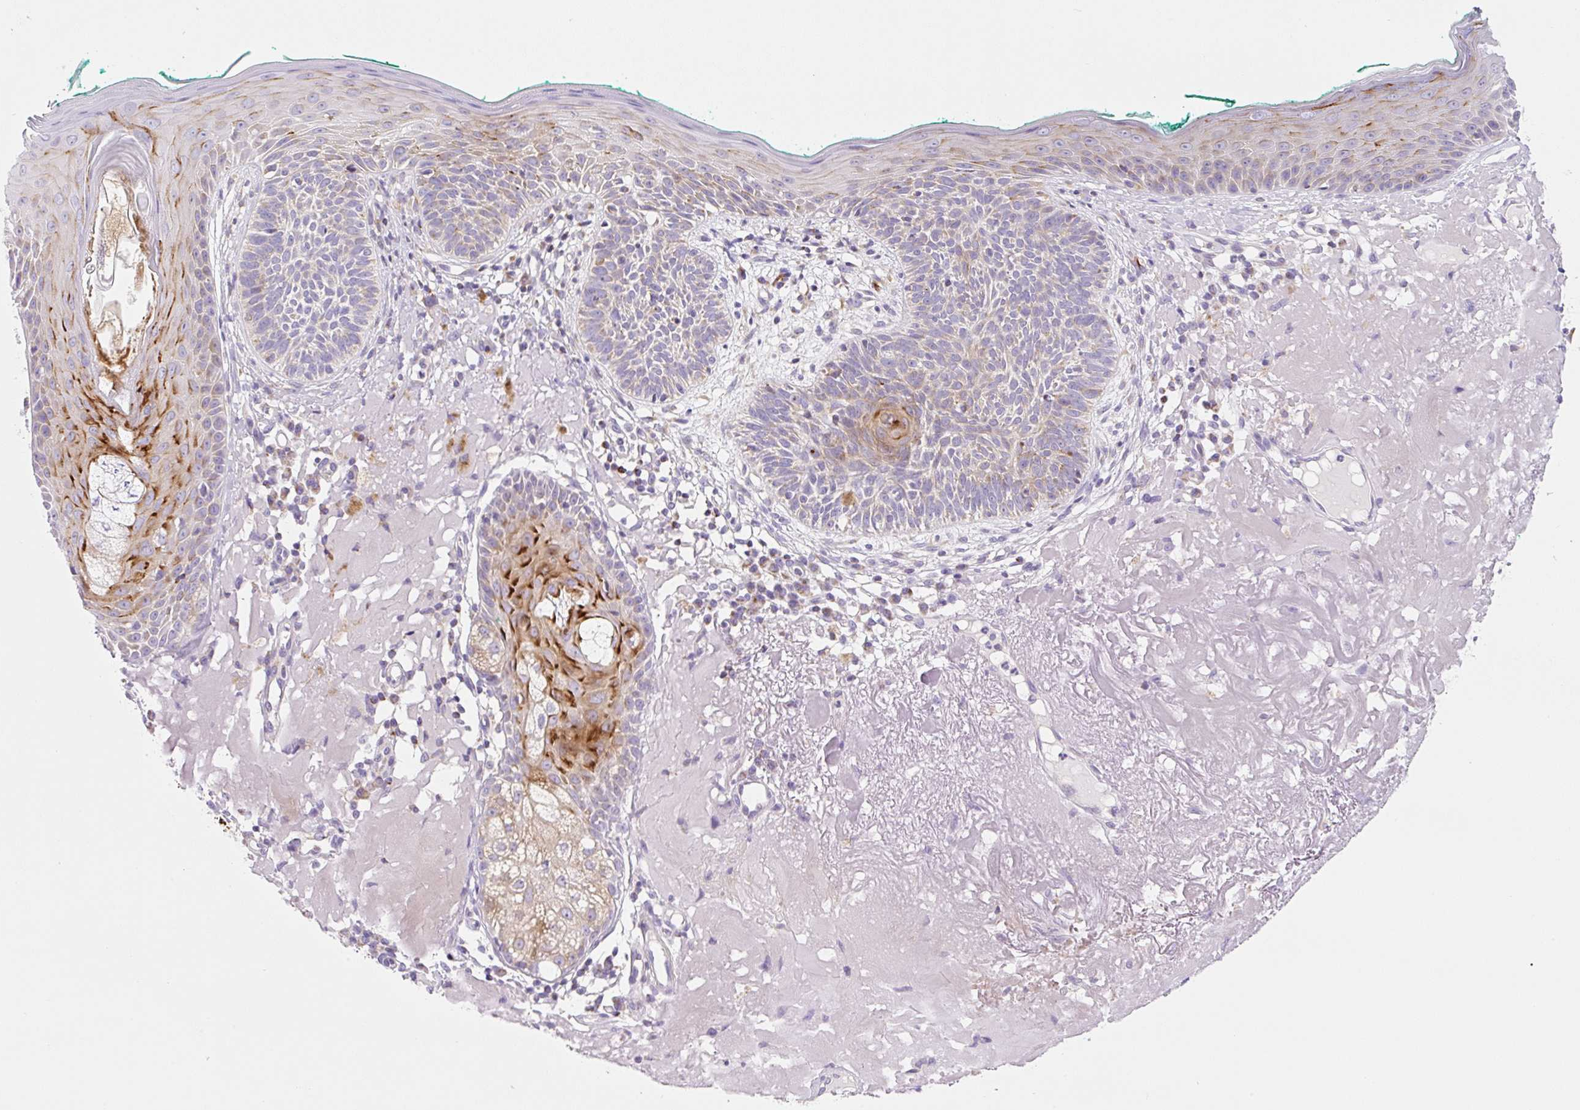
{"staining": {"intensity": "weak", "quantity": "<25%", "location": "cytoplasmic/membranous"}, "tissue": "skin cancer", "cell_type": "Tumor cells", "image_type": "cancer", "snomed": [{"axis": "morphology", "description": "Basal cell carcinoma"}, {"axis": "topography", "description": "Skin"}], "caption": "Immunohistochemical staining of basal cell carcinoma (skin) exhibits no significant expression in tumor cells.", "gene": "FOCAD", "patient": {"sex": "male", "age": 68}}